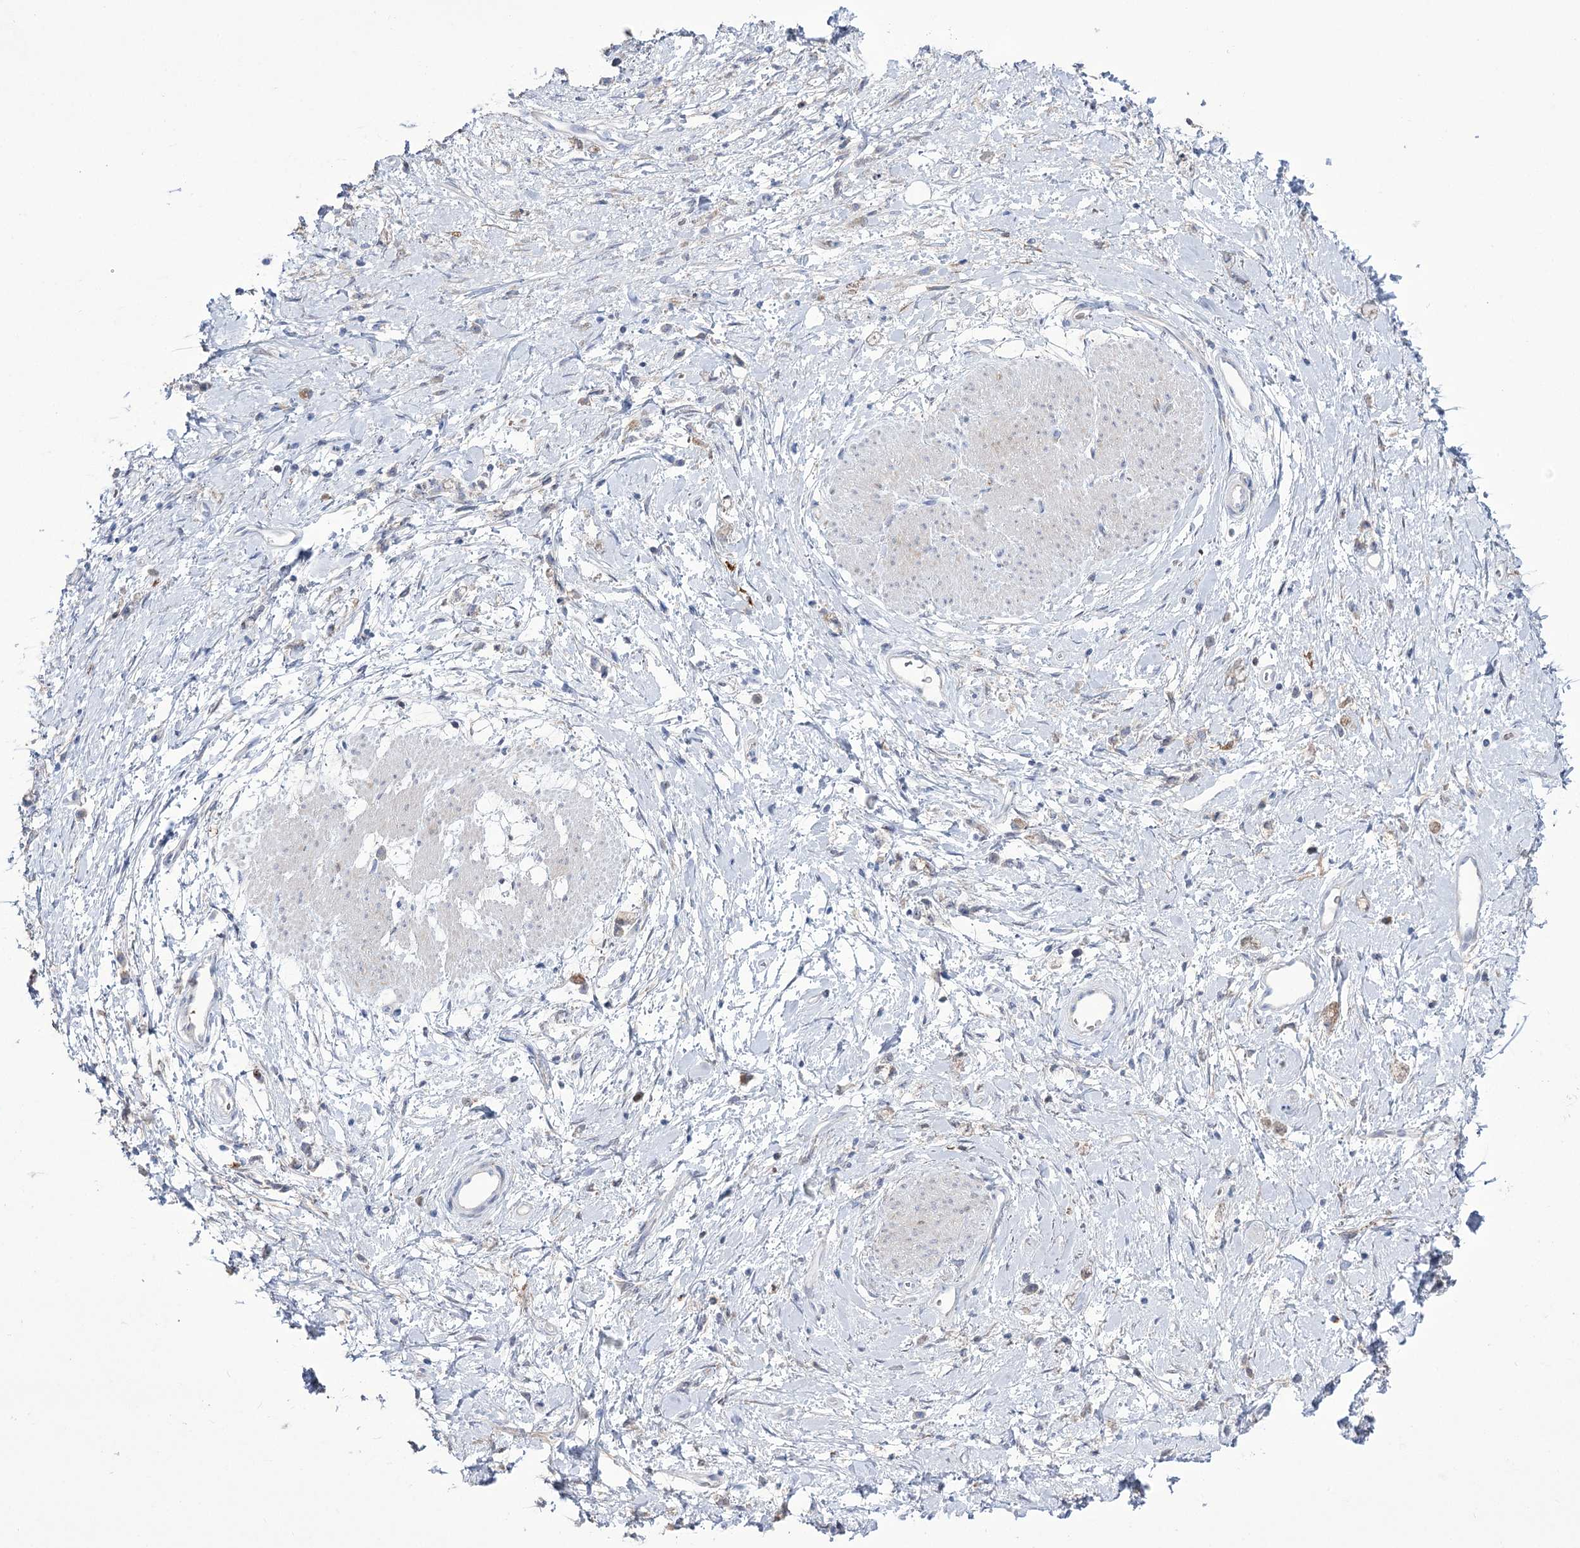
{"staining": {"intensity": "negative", "quantity": "none", "location": "none"}, "tissue": "stomach cancer", "cell_type": "Tumor cells", "image_type": "cancer", "snomed": [{"axis": "morphology", "description": "Adenocarcinoma, NOS"}, {"axis": "topography", "description": "Stomach"}], "caption": "IHC of stomach adenocarcinoma exhibits no expression in tumor cells.", "gene": "ZNF622", "patient": {"sex": "female", "age": 60}}